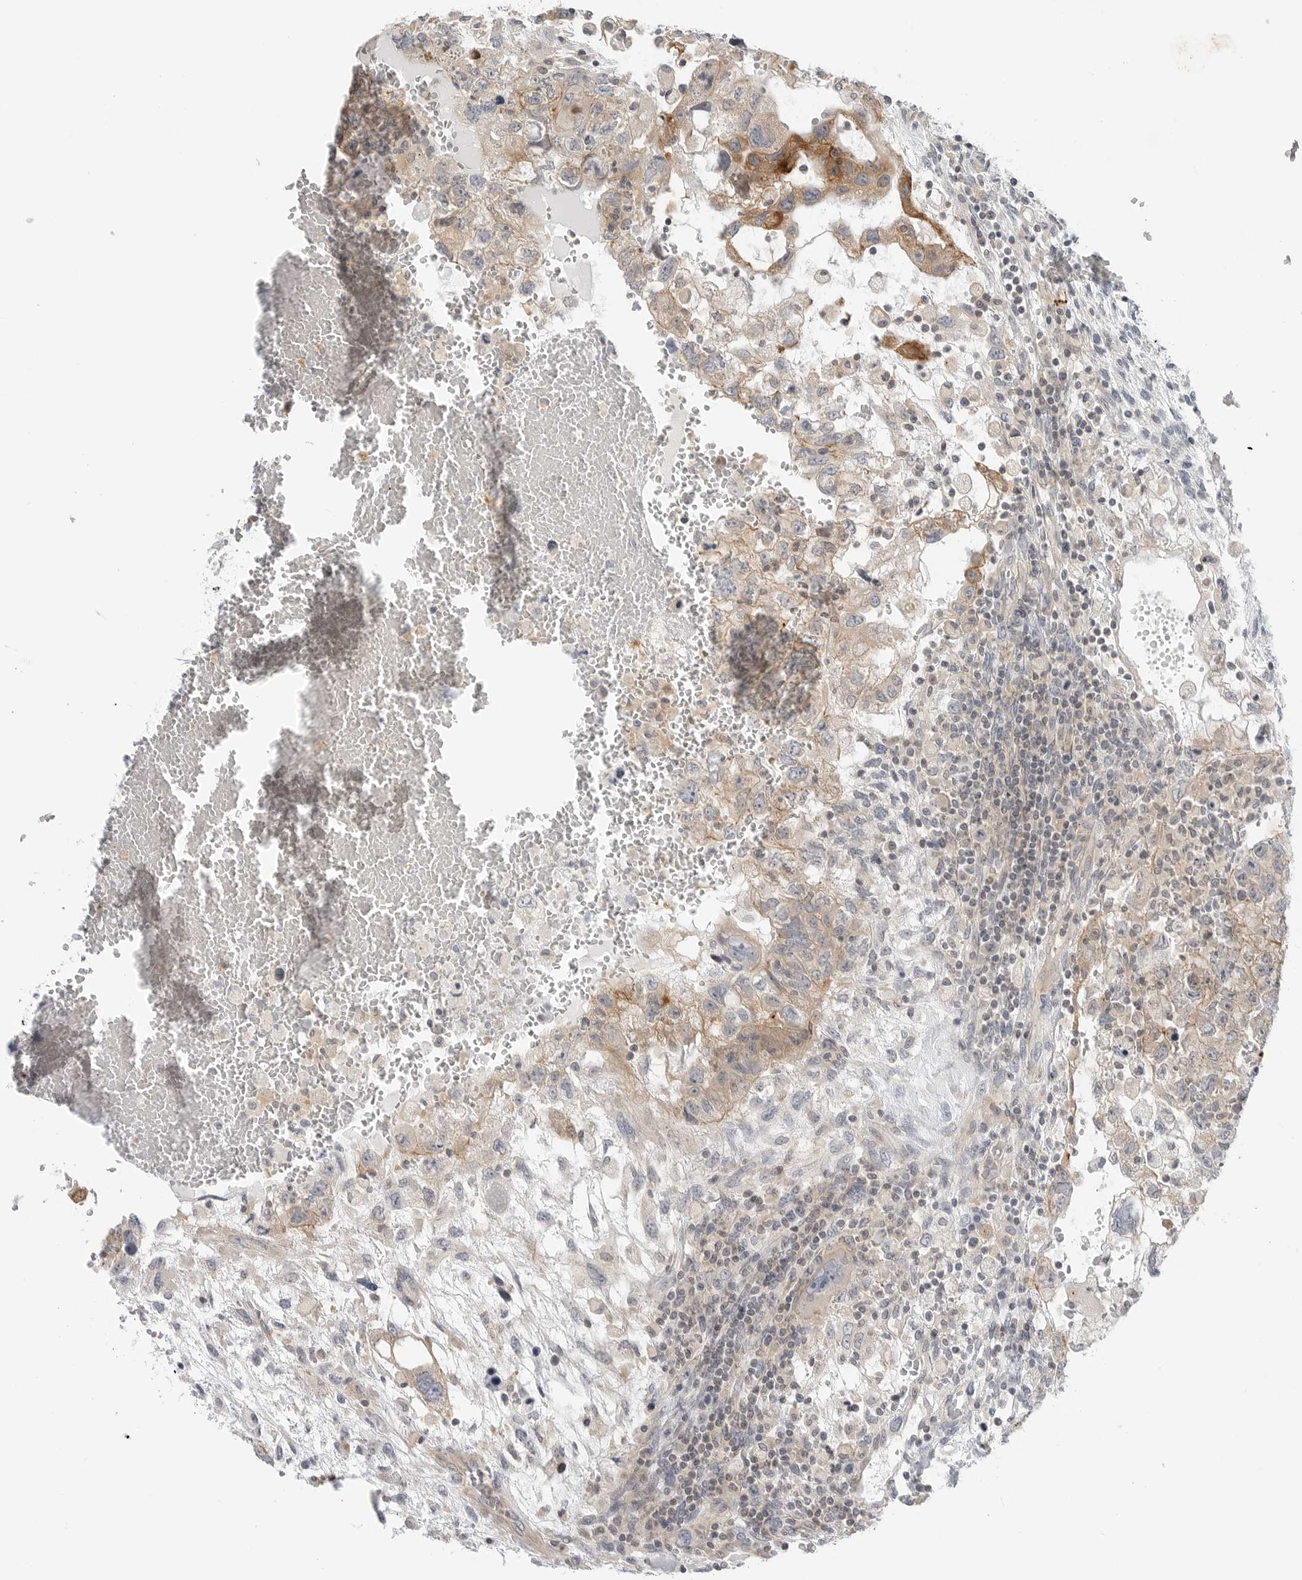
{"staining": {"intensity": "moderate", "quantity": "<25%", "location": "cytoplasmic/membranous"}, "tissue": "testis cancer", "cell_type": "Tumor cells", "image_type": "cancer", "snomed": [{"axis": "morphology", "description": "Carcinoma, Embryonal, NOS"}, {"axis": "topography", "description": "Testis"}], "caption": "Immunohistochemistry (IHC) (DAB) staining of human embryonal carcinoma (testis) shows moderate cytoplasmic/membranous protein staining in approximately <25% of tumor cells. Nuclei are stained in blue.", "gene": "STXBP3", "patient": {"sex": "male", "age": 36}}